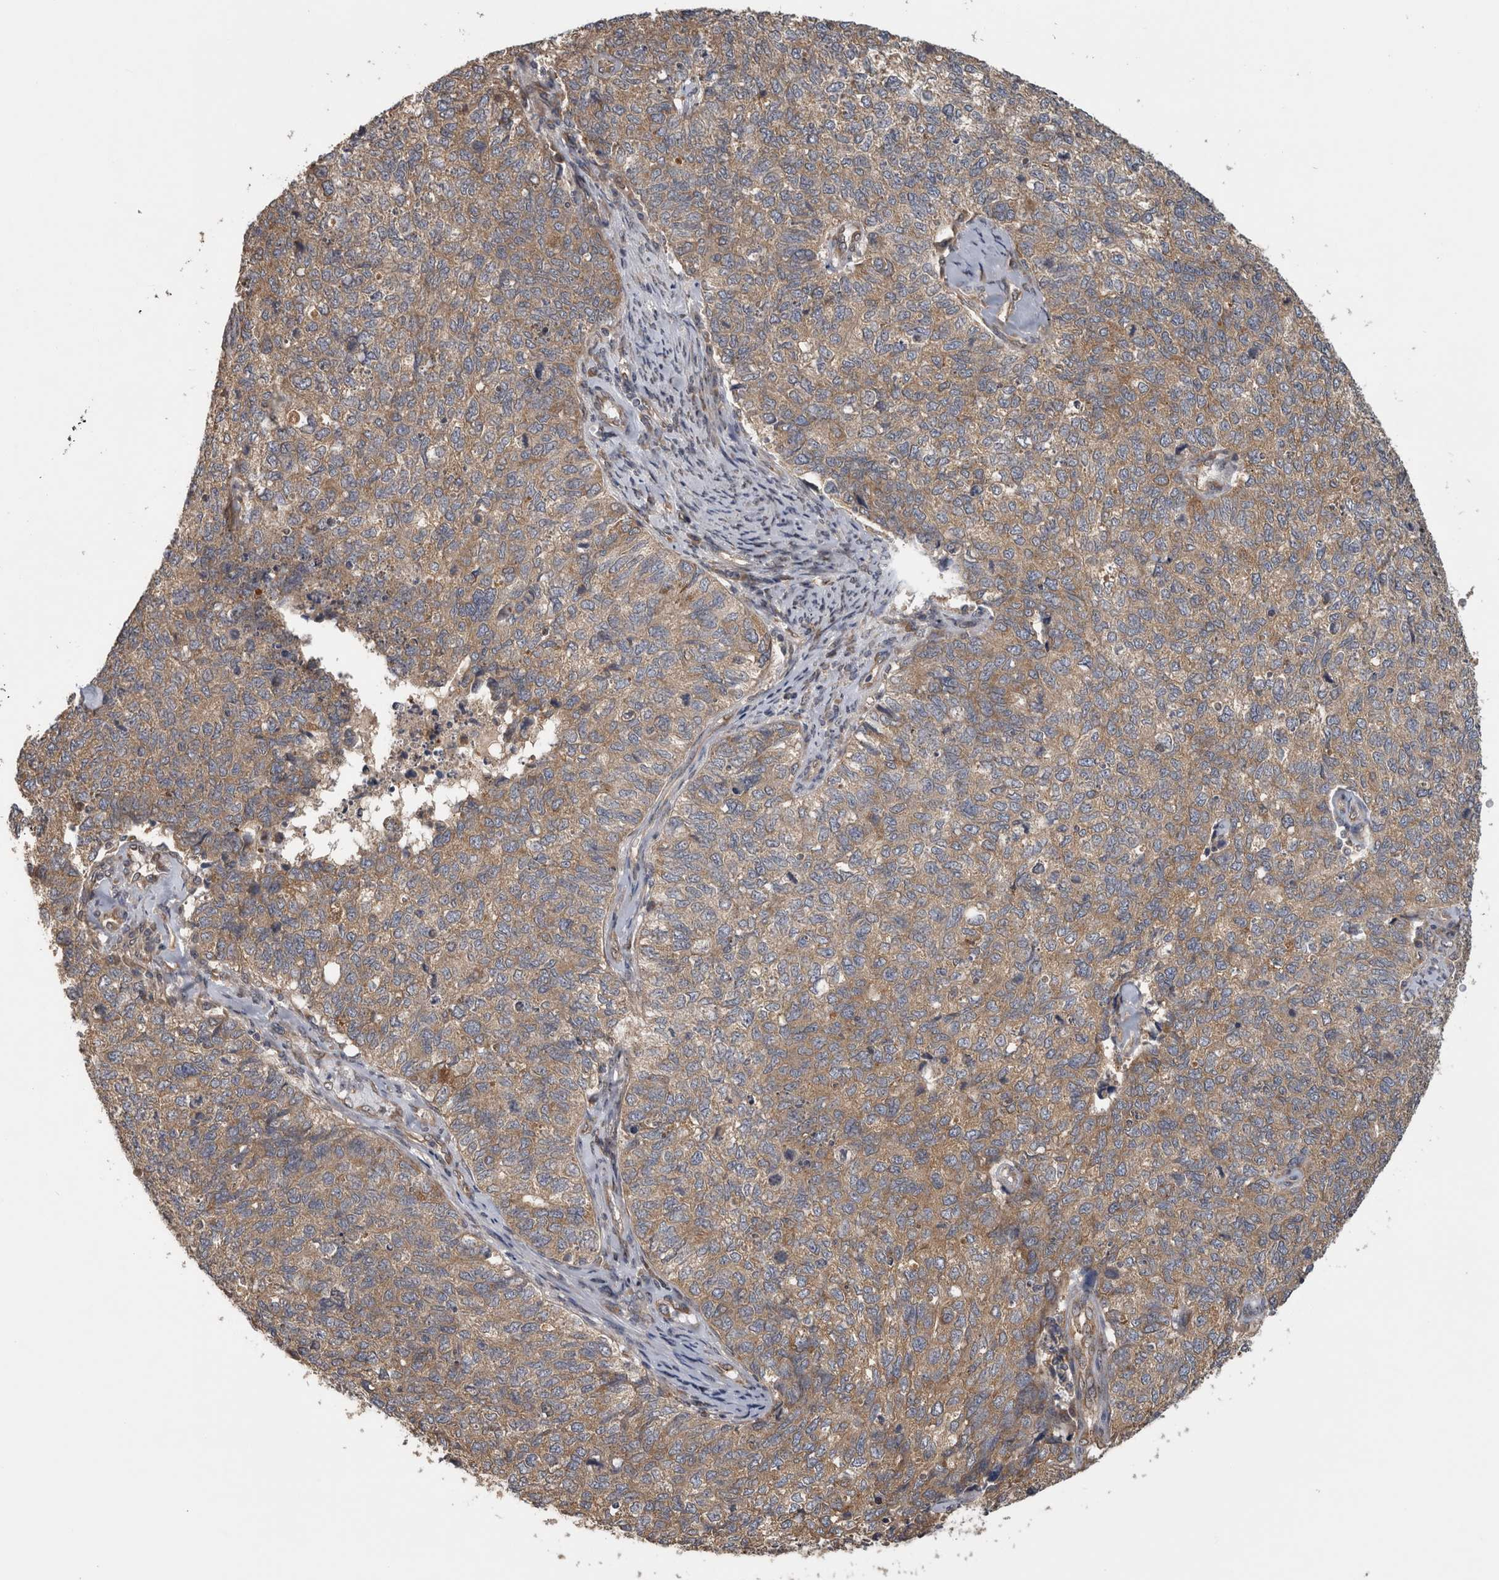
{"staining": {"intensity": "weak", "quantity": ">75%", "location": "cytoplasmic/membranous"}, "tissue": "cervical cancer", "cell_type": "Tumor cells", "image_type": "cancer", "snomed": [{"axis": "morphology", "description": "Squamous cell carcinoma, NOS"}, {"axis": "topography", "description": "Cervix"}], "caption": "IHC (DAB (3,3'-diaminobenzidine)) staining of human squamous cell carcinoma (cervical) exhibits weak cytoplasmic/membranous protein staining in approximately >75% of tumor cells.", "gene": "ATXN2", "patient": {"sex": "female", "age": 63}}